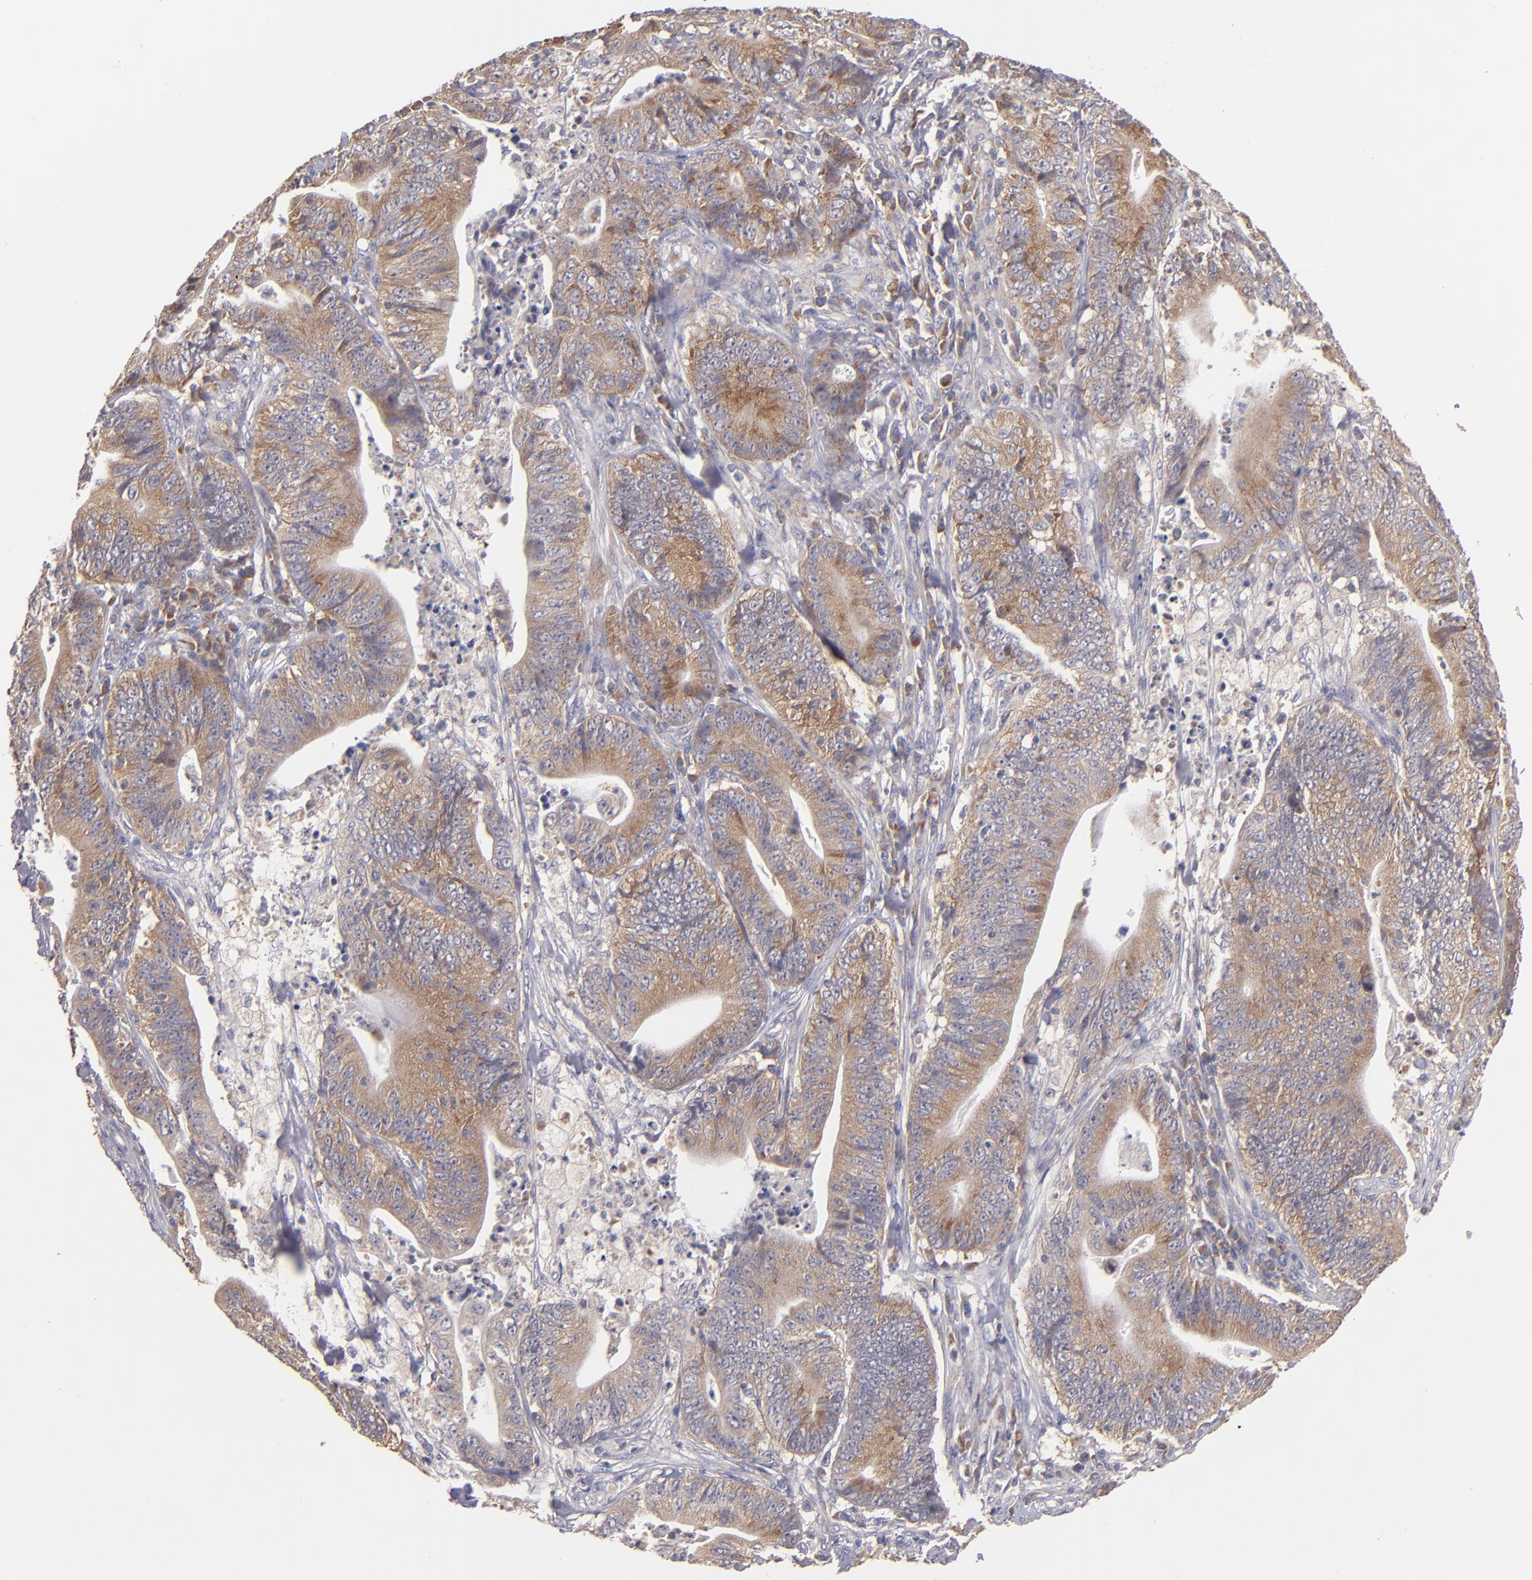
{"staining": {"intensity": "moderate", "quantity": ">75%", "location": "cytoplasmic/membranous"}, "tissue": "stomach cancer", "cell_type": "Tumor cells", "image_type": "cancer", "snomed": [{"axis": "morphology", "description": "Adenocarcinoma, NOS"}, {"axis": "topography", "description": "Stomach, lower"}], "caption": "IHC of human stomach adenocarcinoma shows medium levels of moderate cytoplasmic/membranous expression in approximately >75% of tumor cells.", "gene": "UPF3B", "patient": {"sex": "female", "age": 86}}